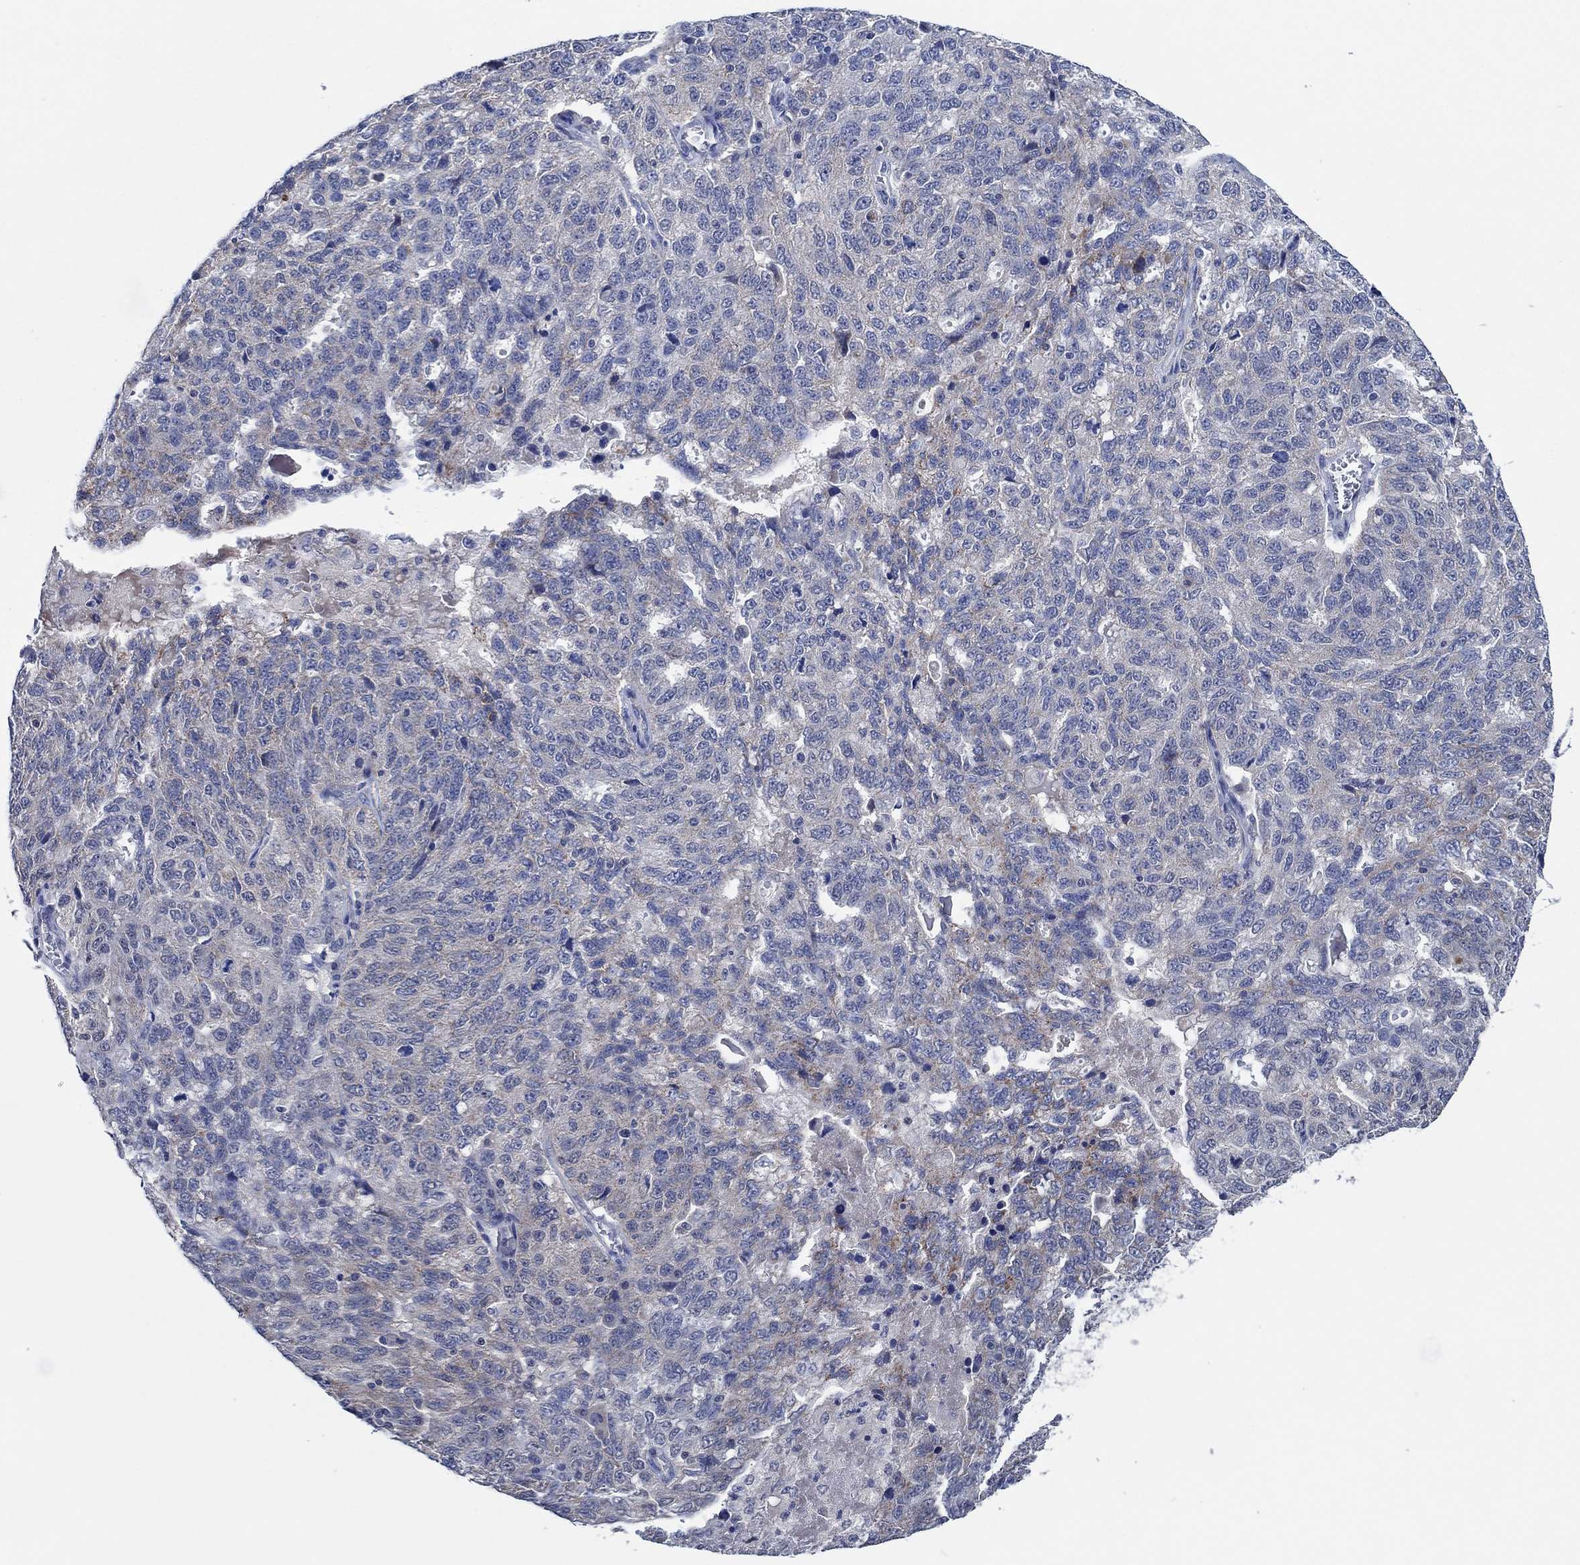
{"staining": {"intensity": "weak", "quantity": "<25%", "location": "cytoplasmic/membranous"}, "tissue": "ovarian cancer", "cell_type": "Tumor cells", "image_type": "cancer", "snomed": [{"axis": "morphology", "description": "Cystadenocarcinoma, serous, NOS"}, {"axis": "topography", "description": "Ovary"}], "caption": "The micrograph reveals no significant expression in tumor cells of ovarian cancer (serous cystadenocarcinoma).", "gene": "PRRT3", "patient": {"sex": "female", "age": 71}}